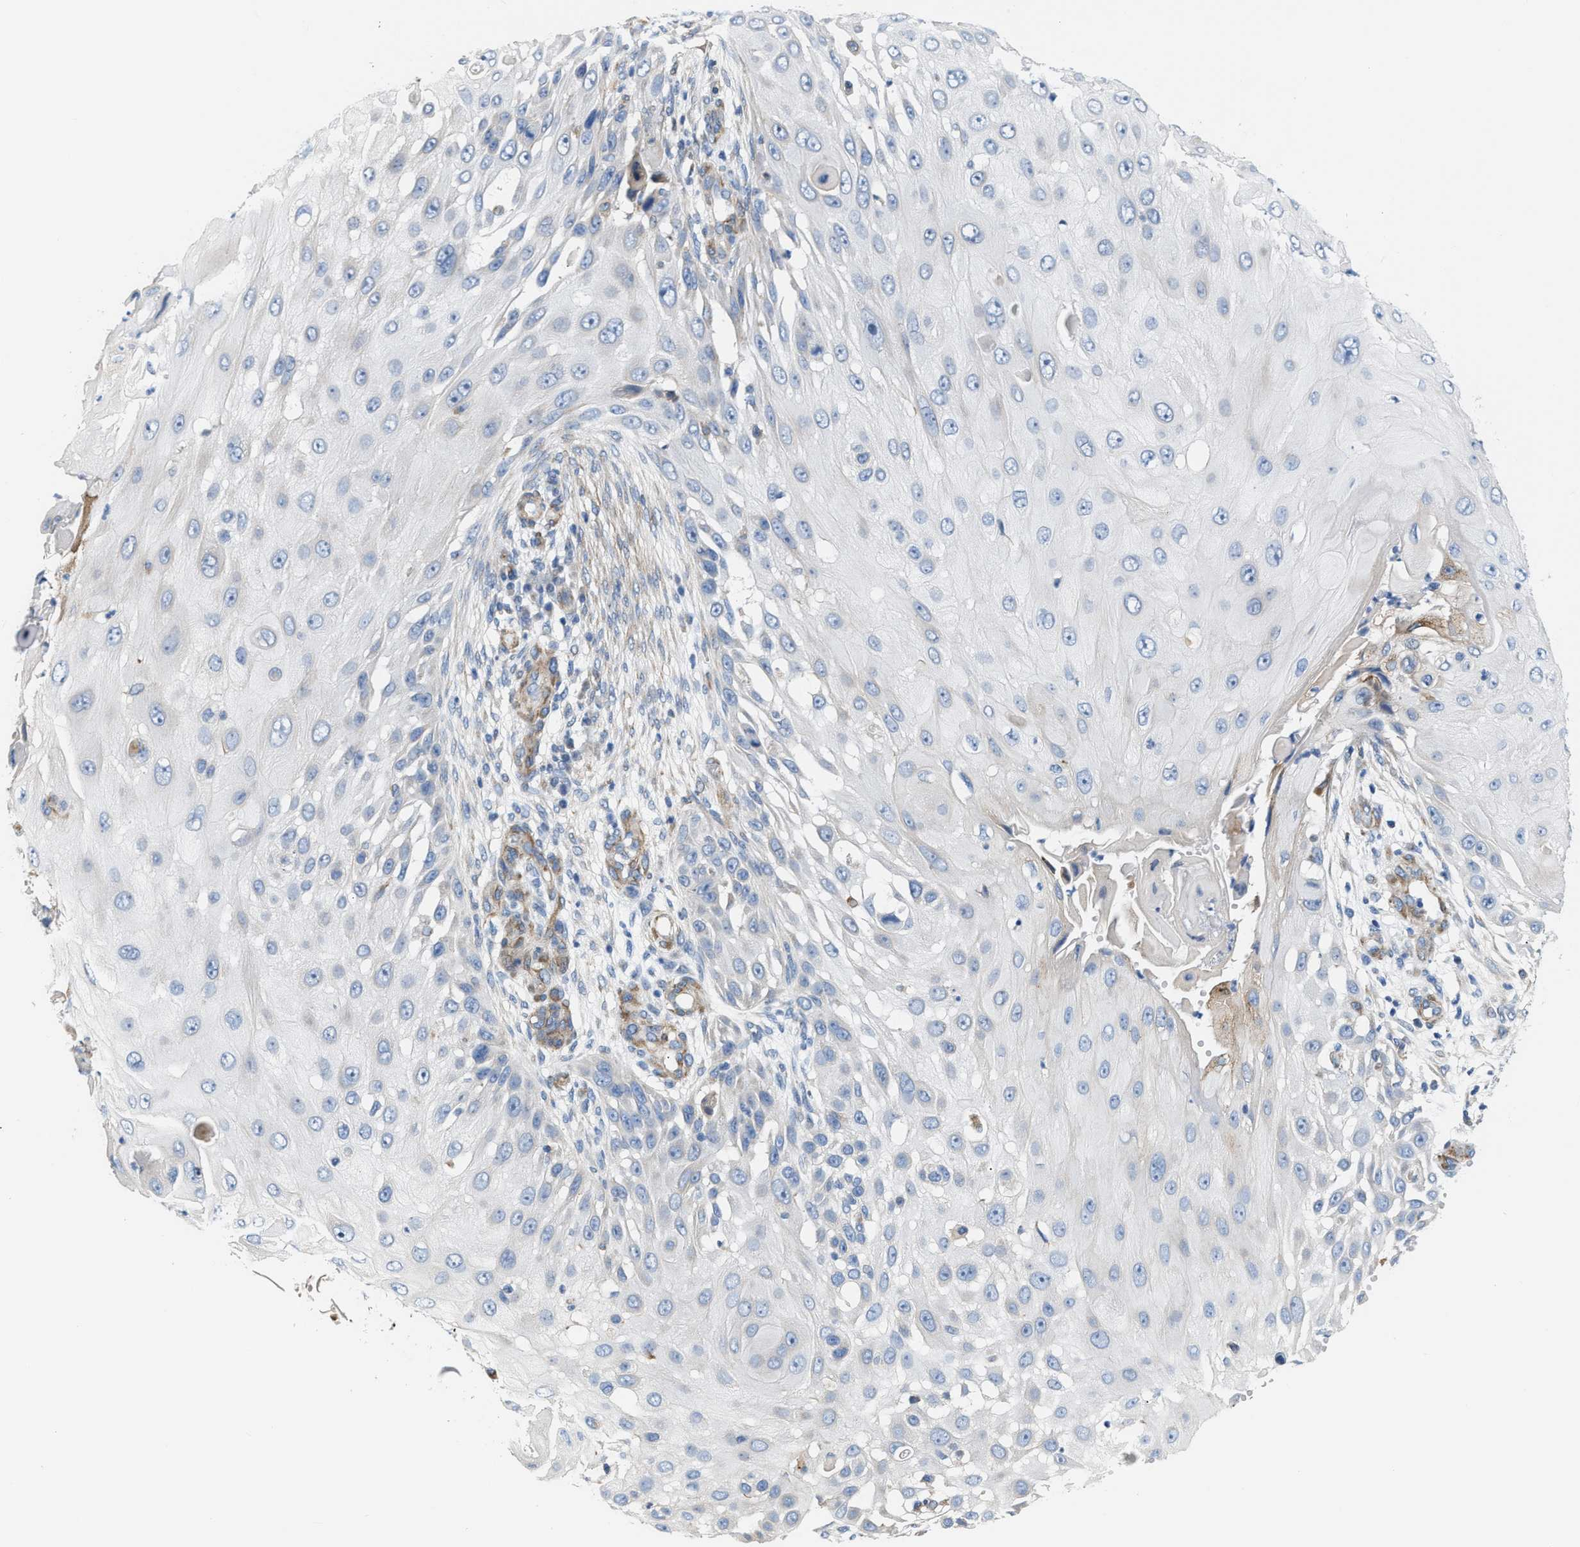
{"staining": {"intensity": "negative", "quantity": "none", "location": "none"}, "tissue": "skin cancer", "cell_type": "Tumor cells", "image_type": "cancer", "snomed": [{"axis": "morphology", "description": "Squamous cell carcinoma, NOS"}, {"axis": "topography", "description": "Skin"}], "caption": "This is an immunohistochemistry (IHC) image of skin cancer. There is no staining in tumor cells.", "gene": "TFPI", "patient": {"sex": "female", "age": 44}}